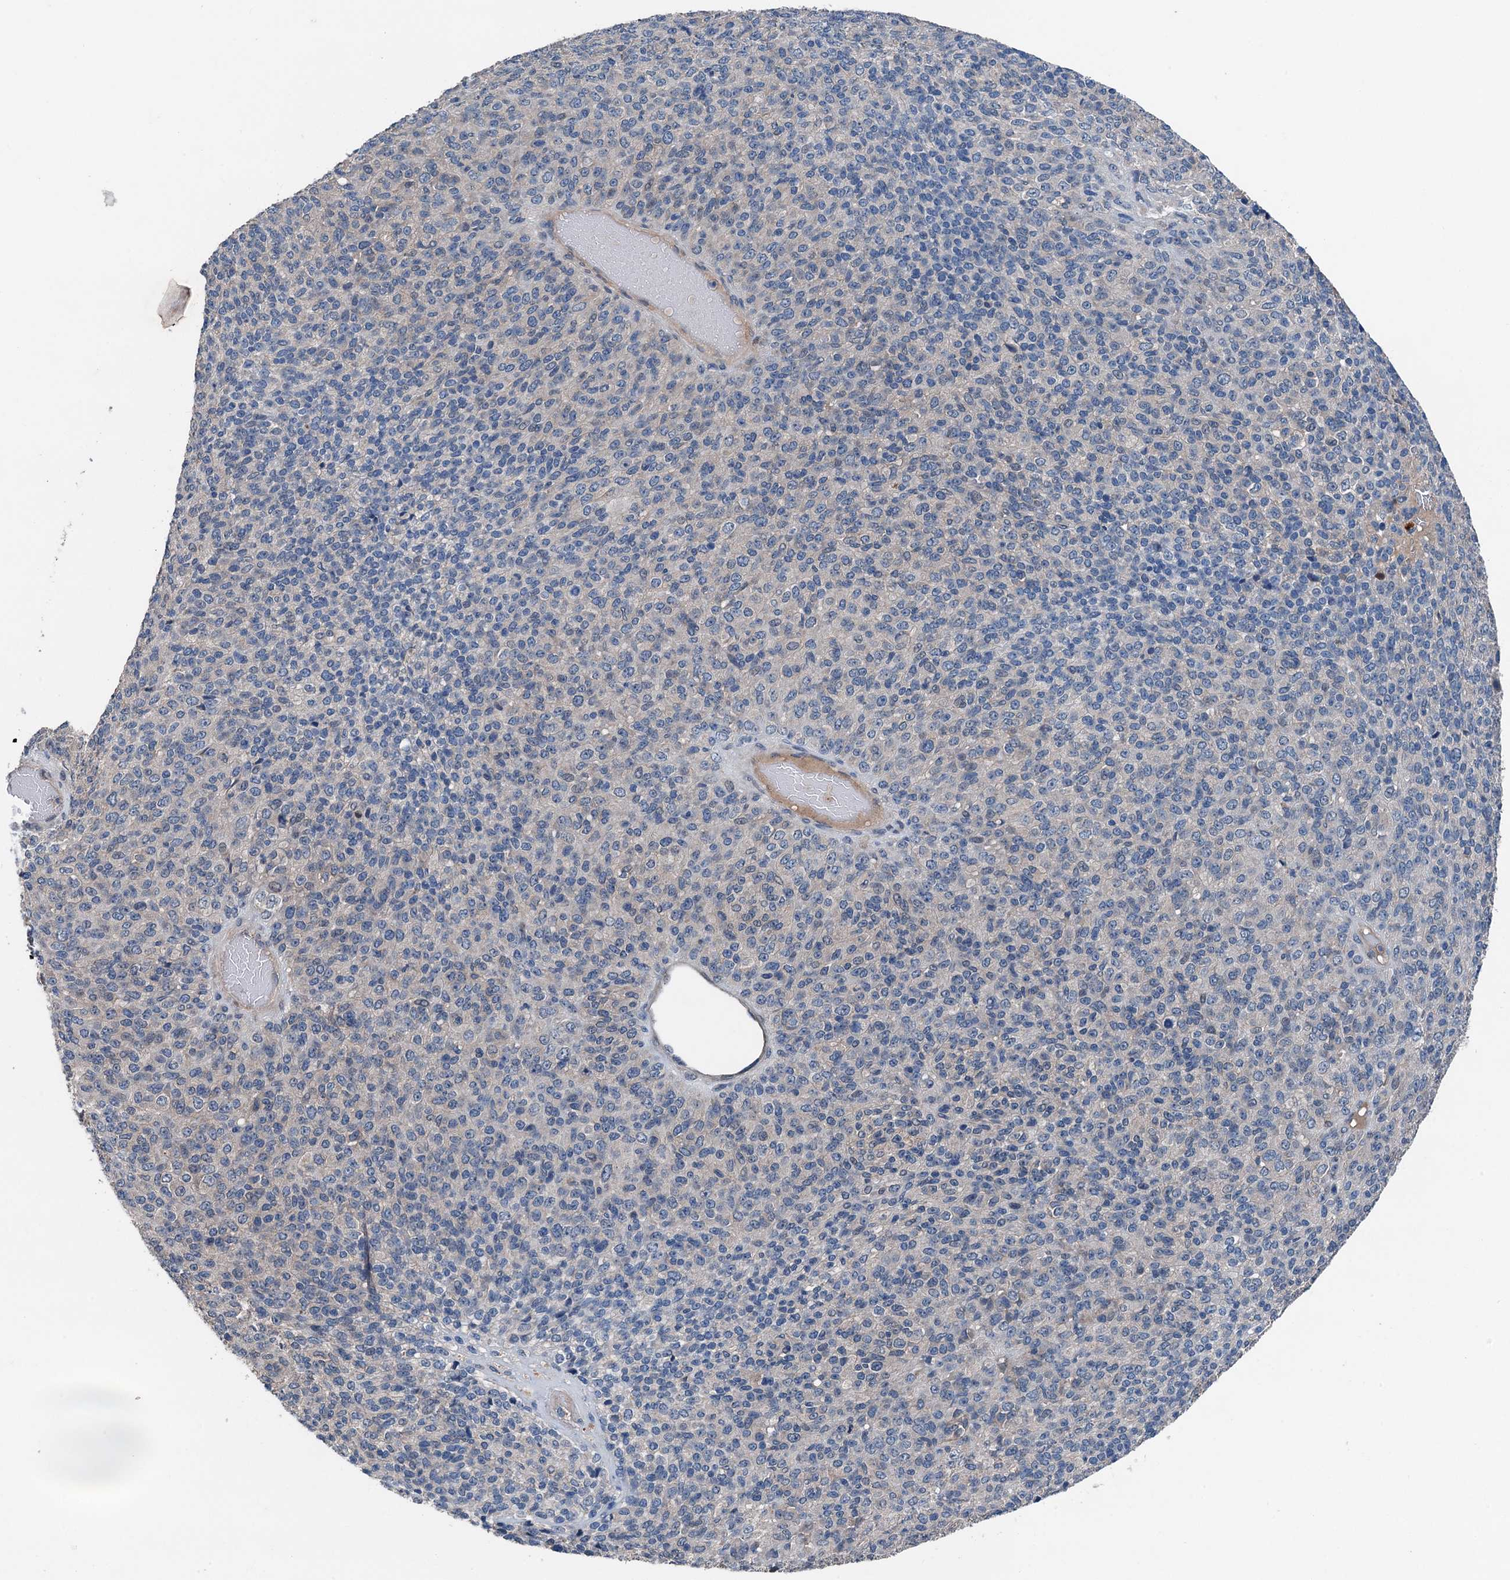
{"staining": {"intensity": "negative", "quantity": "none", "location": "none"}, "tissue": "melanoma", "cell_type": "Tumor cells", "image_type": "cancer", "snomed": [{"axis": "morphology", "description": "Malignant melanoma, Metastatic site"}, {"axis": "topography", "description": "Brain"}], "caption": "Immunohistochemistry photomicrograph of neoplastic tissue: melanoma stained with DAB displays no significant protein expression in tumor cells. Brightfield microscopy of IHC stained with DAB (brown) and hematoxylin (blue), captured at high magnification.", "gene": "SLC2A10", "patient": {"sex": "female", "age": 56}}